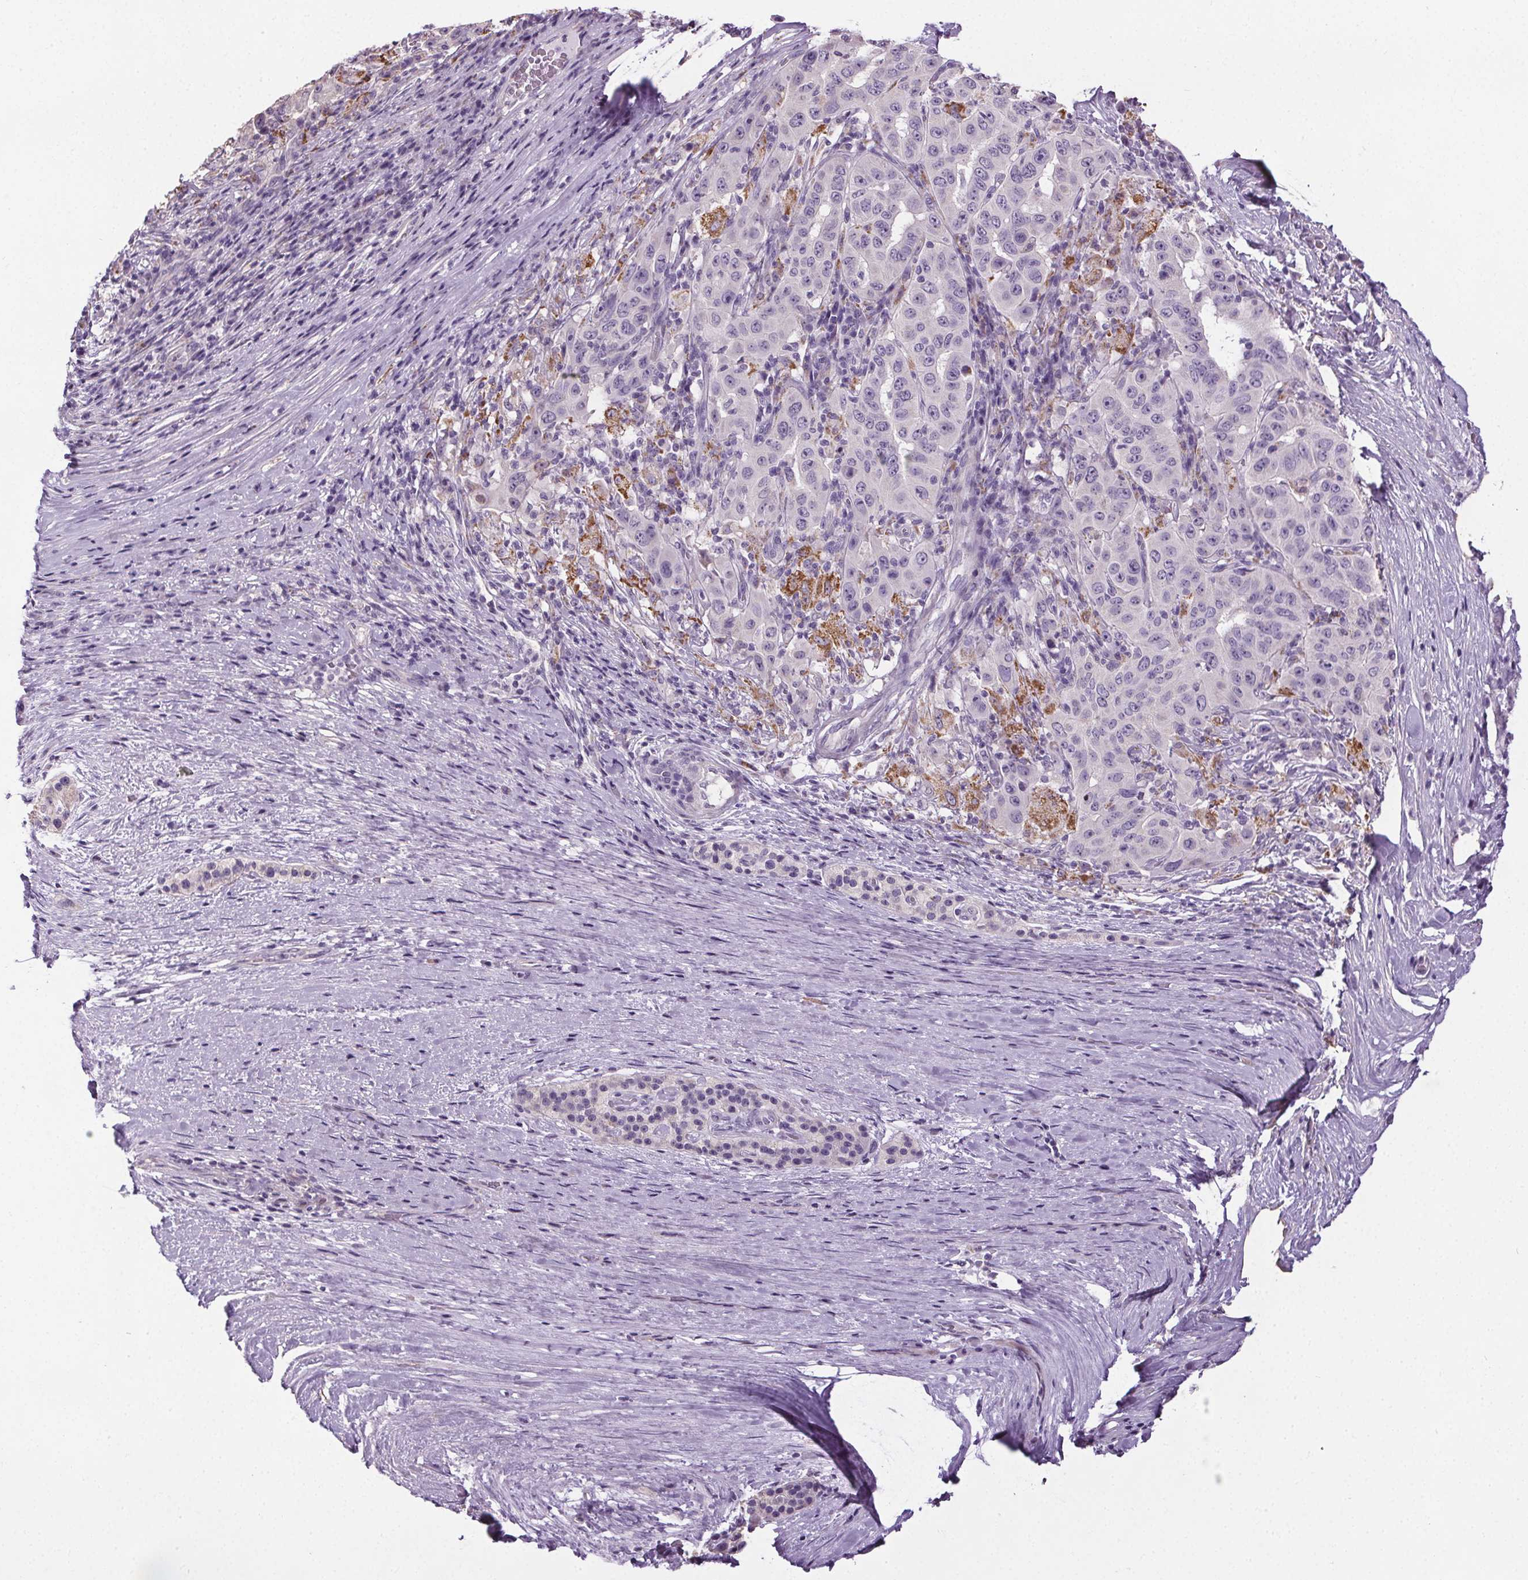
{"staining": {"intensity": "negative", "quantity": "none", "location": "none"}, "tissue": "pancreatic cancer", "cell_type": "Tumor cells", "image_type": "cancer", "snomed": [{"axis": "morphology", "description": "Adenocarcinoma, NOS"}, {"axis": "topography", "description": "Pancreas"}], "caption": "An image of pancreatic cancer (adenocarcinoma) stained for a protein demonstrates no brown staining in tumor cells.", "gene": "GPIHBP1", "patient": {"sex": "male", "age": 63}}